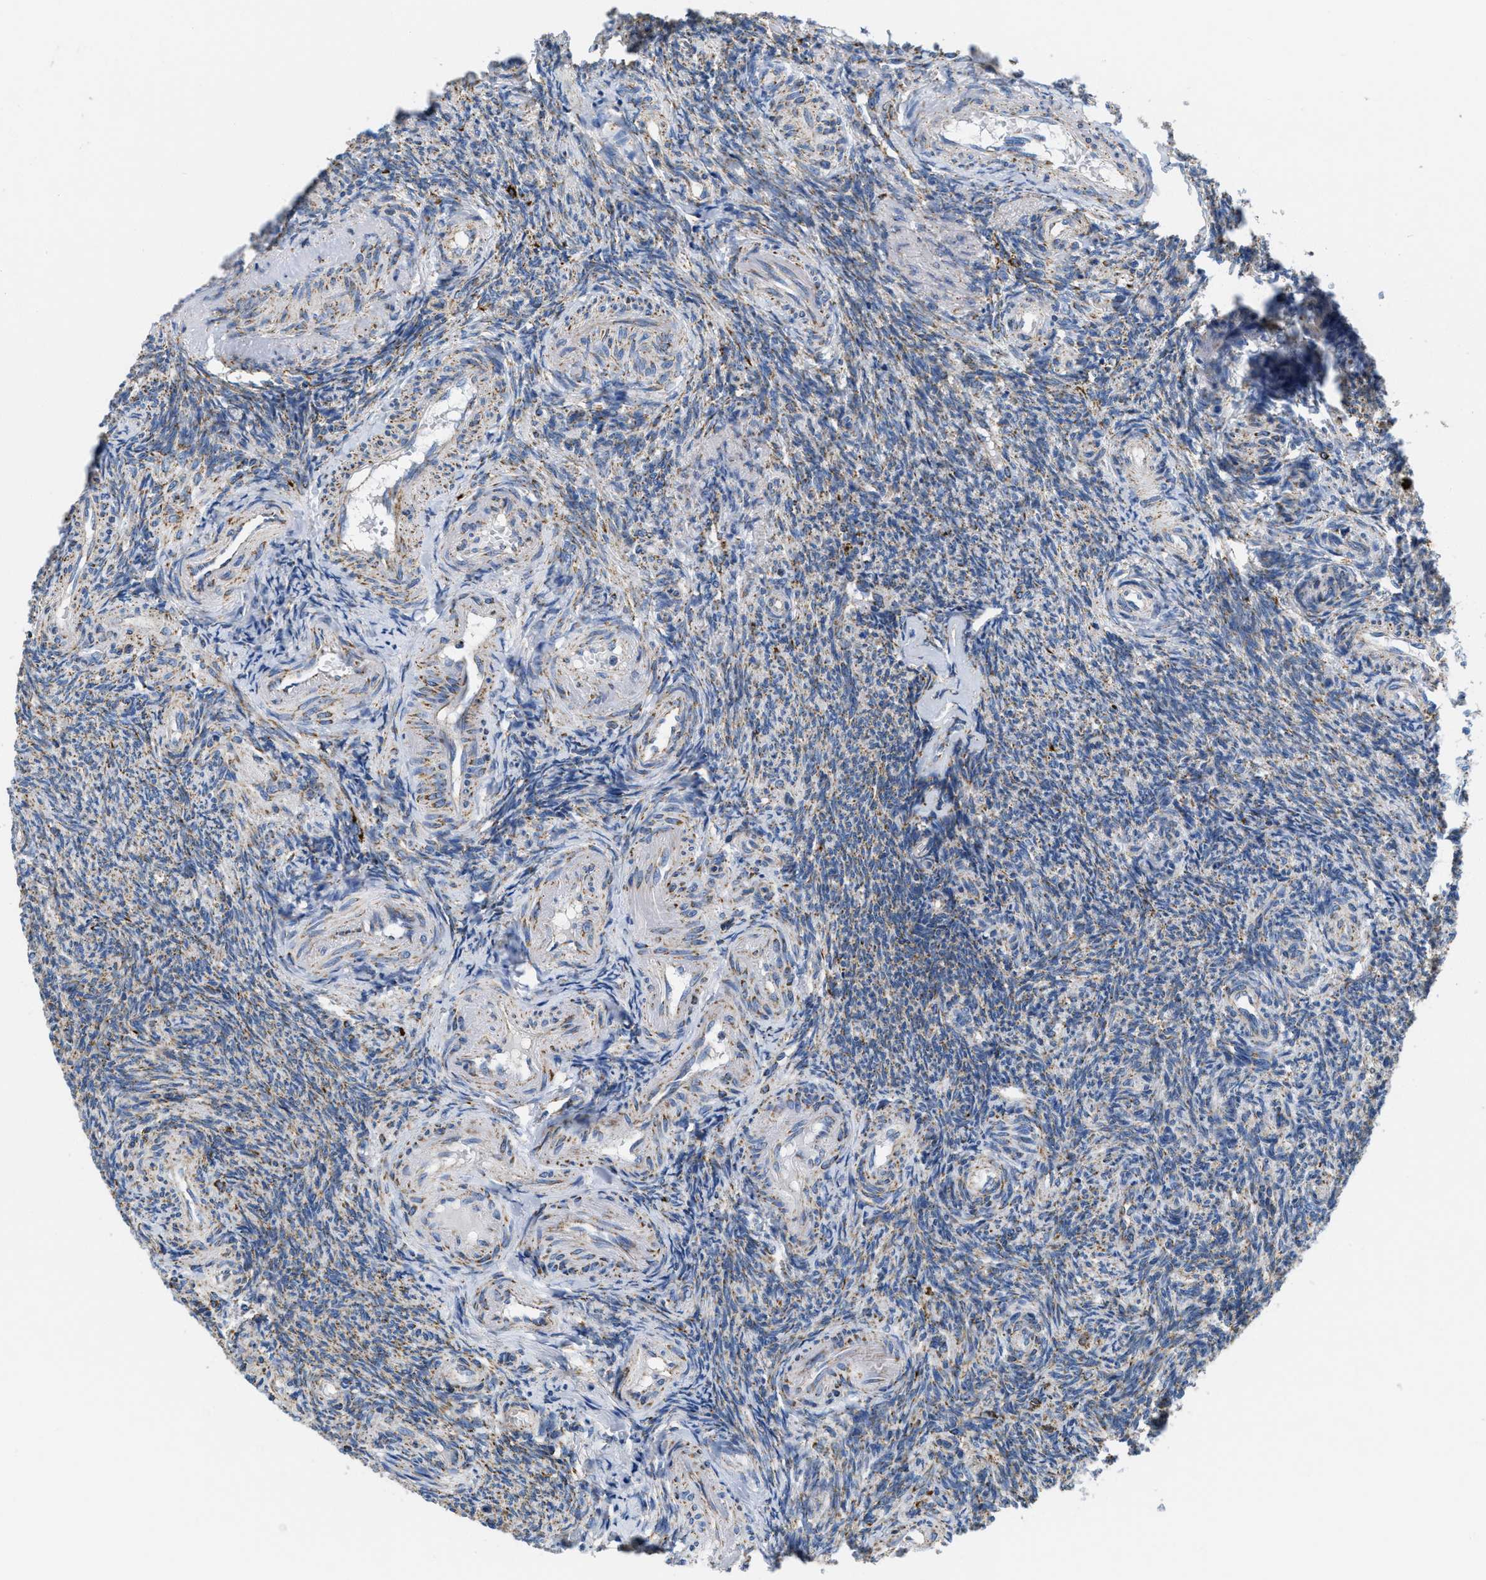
{"staining": {"intensity": "strong", "quantity": "<25%", "location": "cytoplasmic/membranous"}, "tissue": "ovary", "cell_type": "Follicle cells", "image_type": "normal", "snomed": [{"axis": "morphology", "description": "Normal tissue, NOS"}, {"axis": "topography", "description": "Ovary"}], "caption": "Ovary stained with a brown dye shows strong cytoplasmic/membranous positive positivity in about <25% of follicle cells.", "gene": "KCNJ5", "patient": {"sex": "female", "age": 41}}